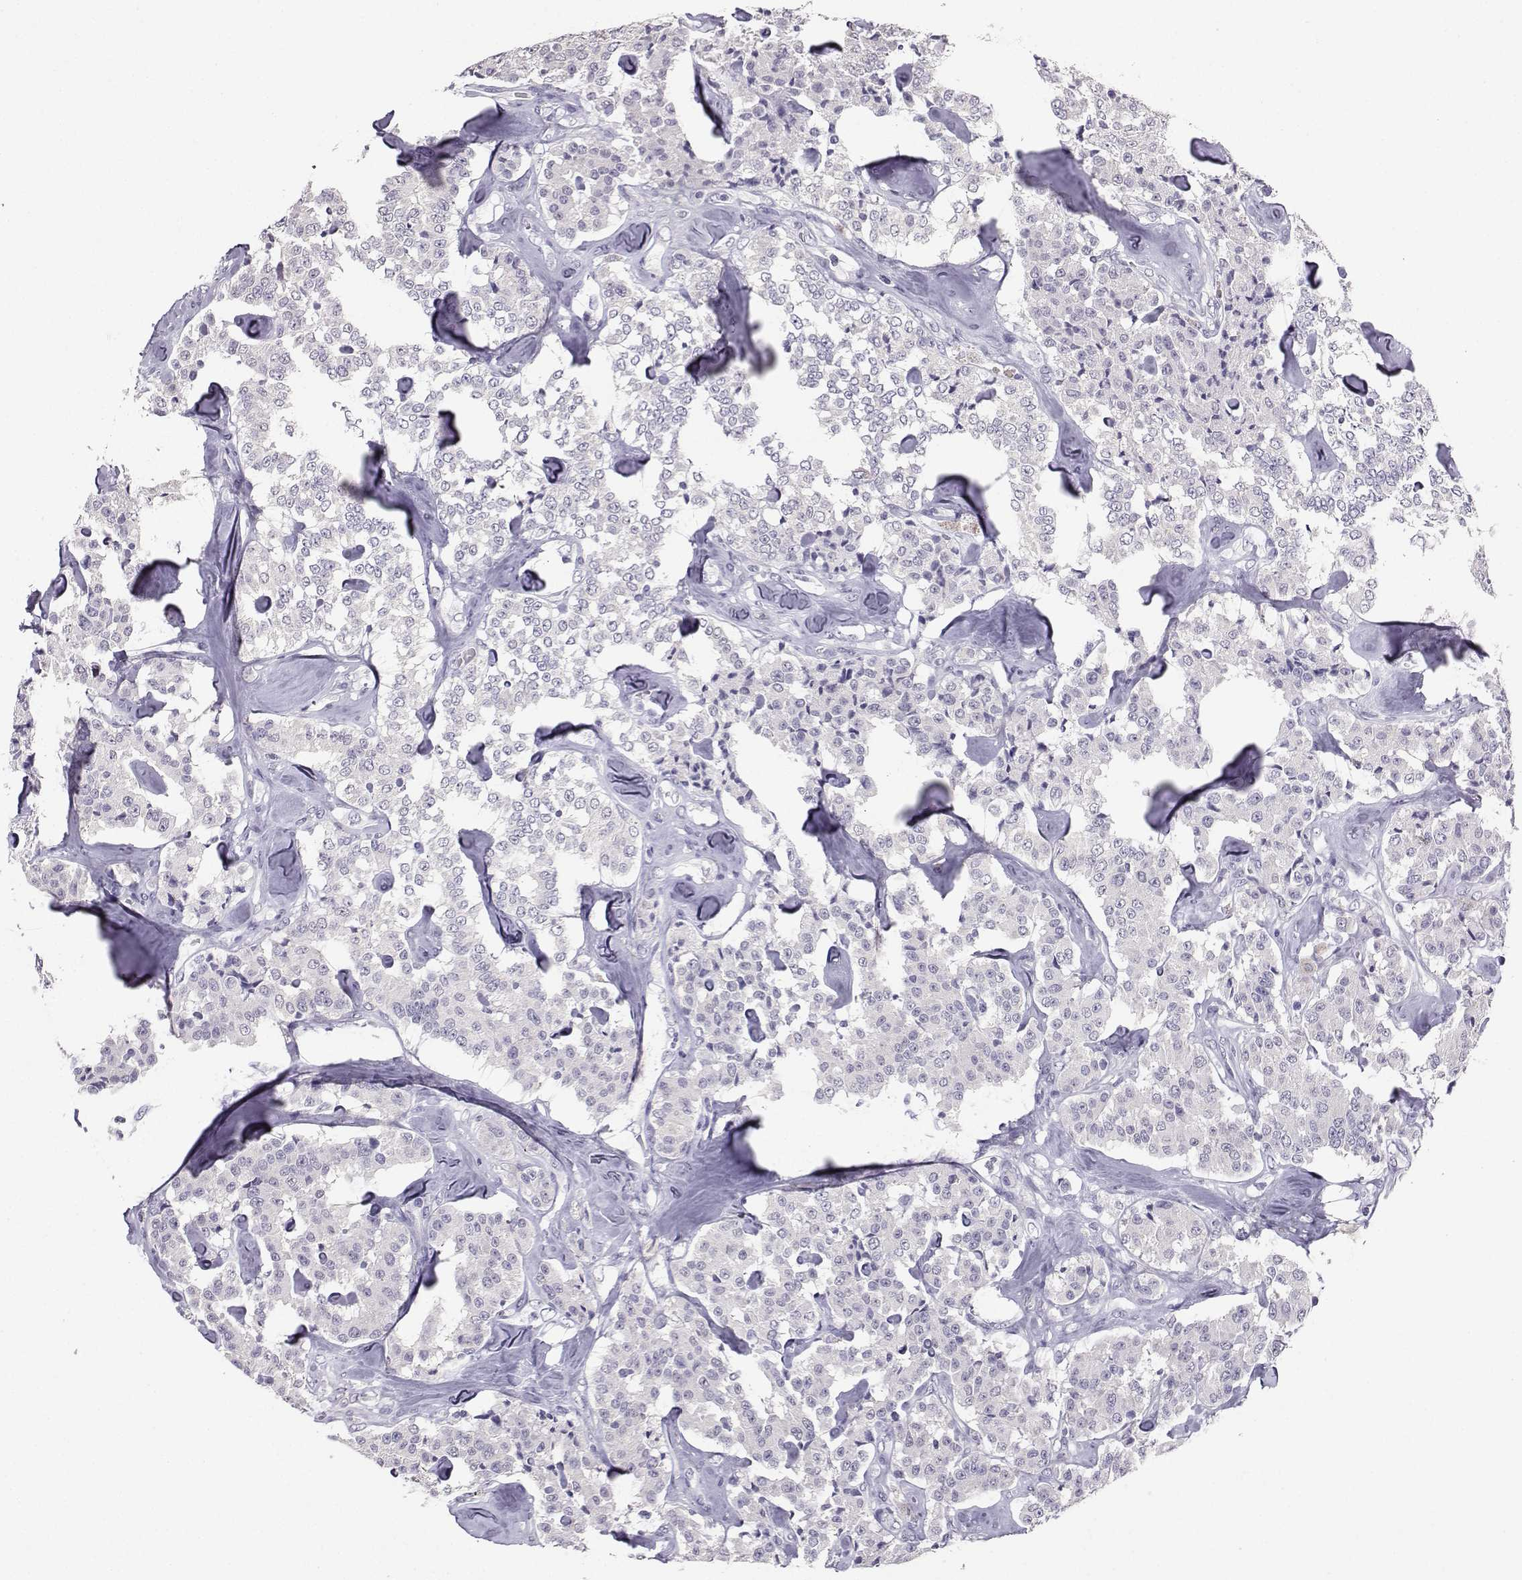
{"staining": {"intensity": "negative", "quantity": "none", "location": "none"}, "tissue": "carcinoid", "cell_type": "Tumor cells", "image_type": "cancer", "snomed": [{"axis": "morphology", "description": "Carcinoid, malignant, NOS"}, {"axis": "topography", "description": "Pancreas"}], "caption": "Tumor cells show no significant protein positivity in malignant carcinoid.", "gene": "TBR1", "patient": {"sex": "male", "age": 41}}